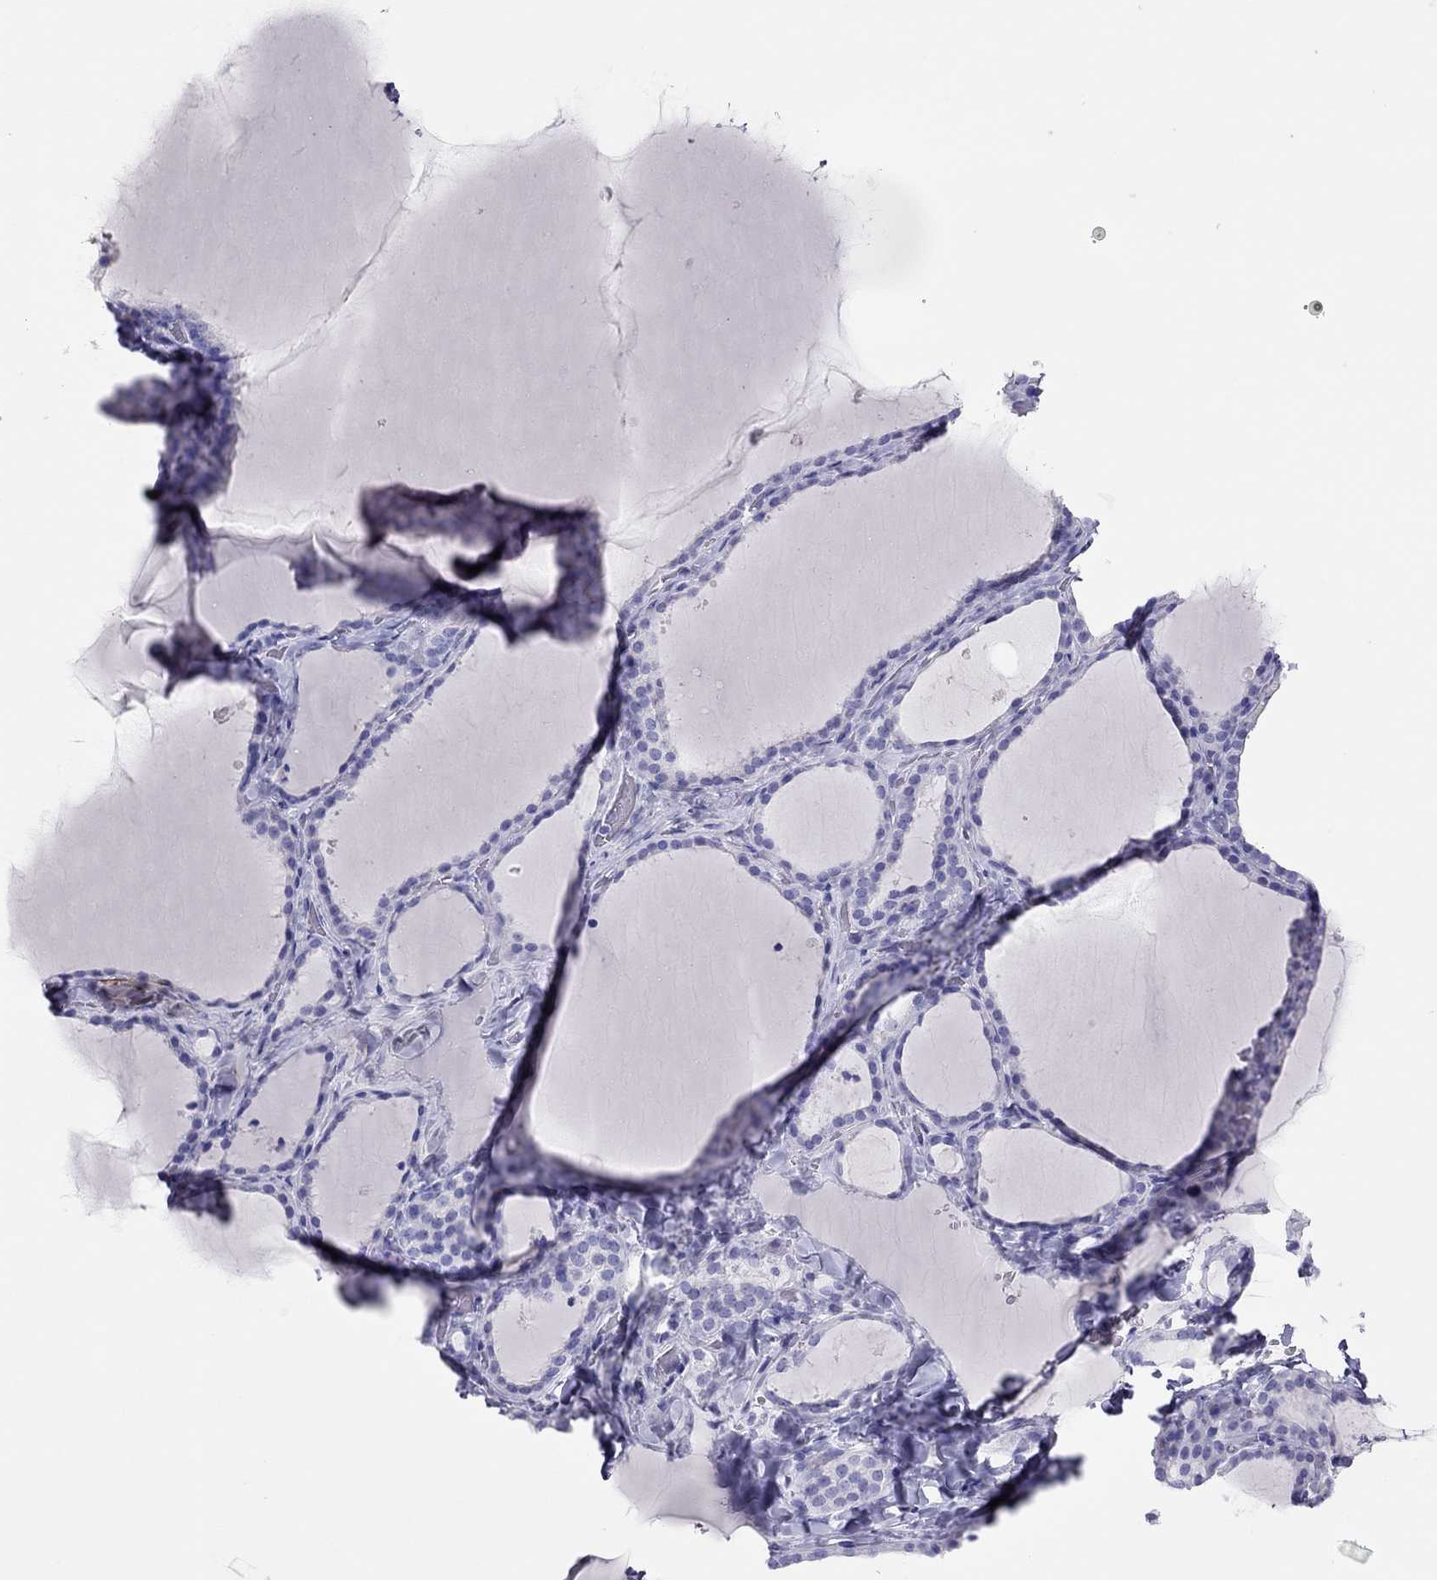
{"staining": {"intensity": "negative", "quantity": "none", "location": "none"}, "tissue": "thyroid gland", "cell_type": "Glandular cells", "image_type": "normal", "snomed": [{"axis": "morphology", "description": "Normal tissue, NOS"}, {"axis": "topography", "description": "Thyroid gland"}], "caption": "Photomicrograph shows no significant protein positivity in glandular cells of benign thyroid gland.", "gene": "TSHB", "patient": {"sex": "female", "age": 22}}